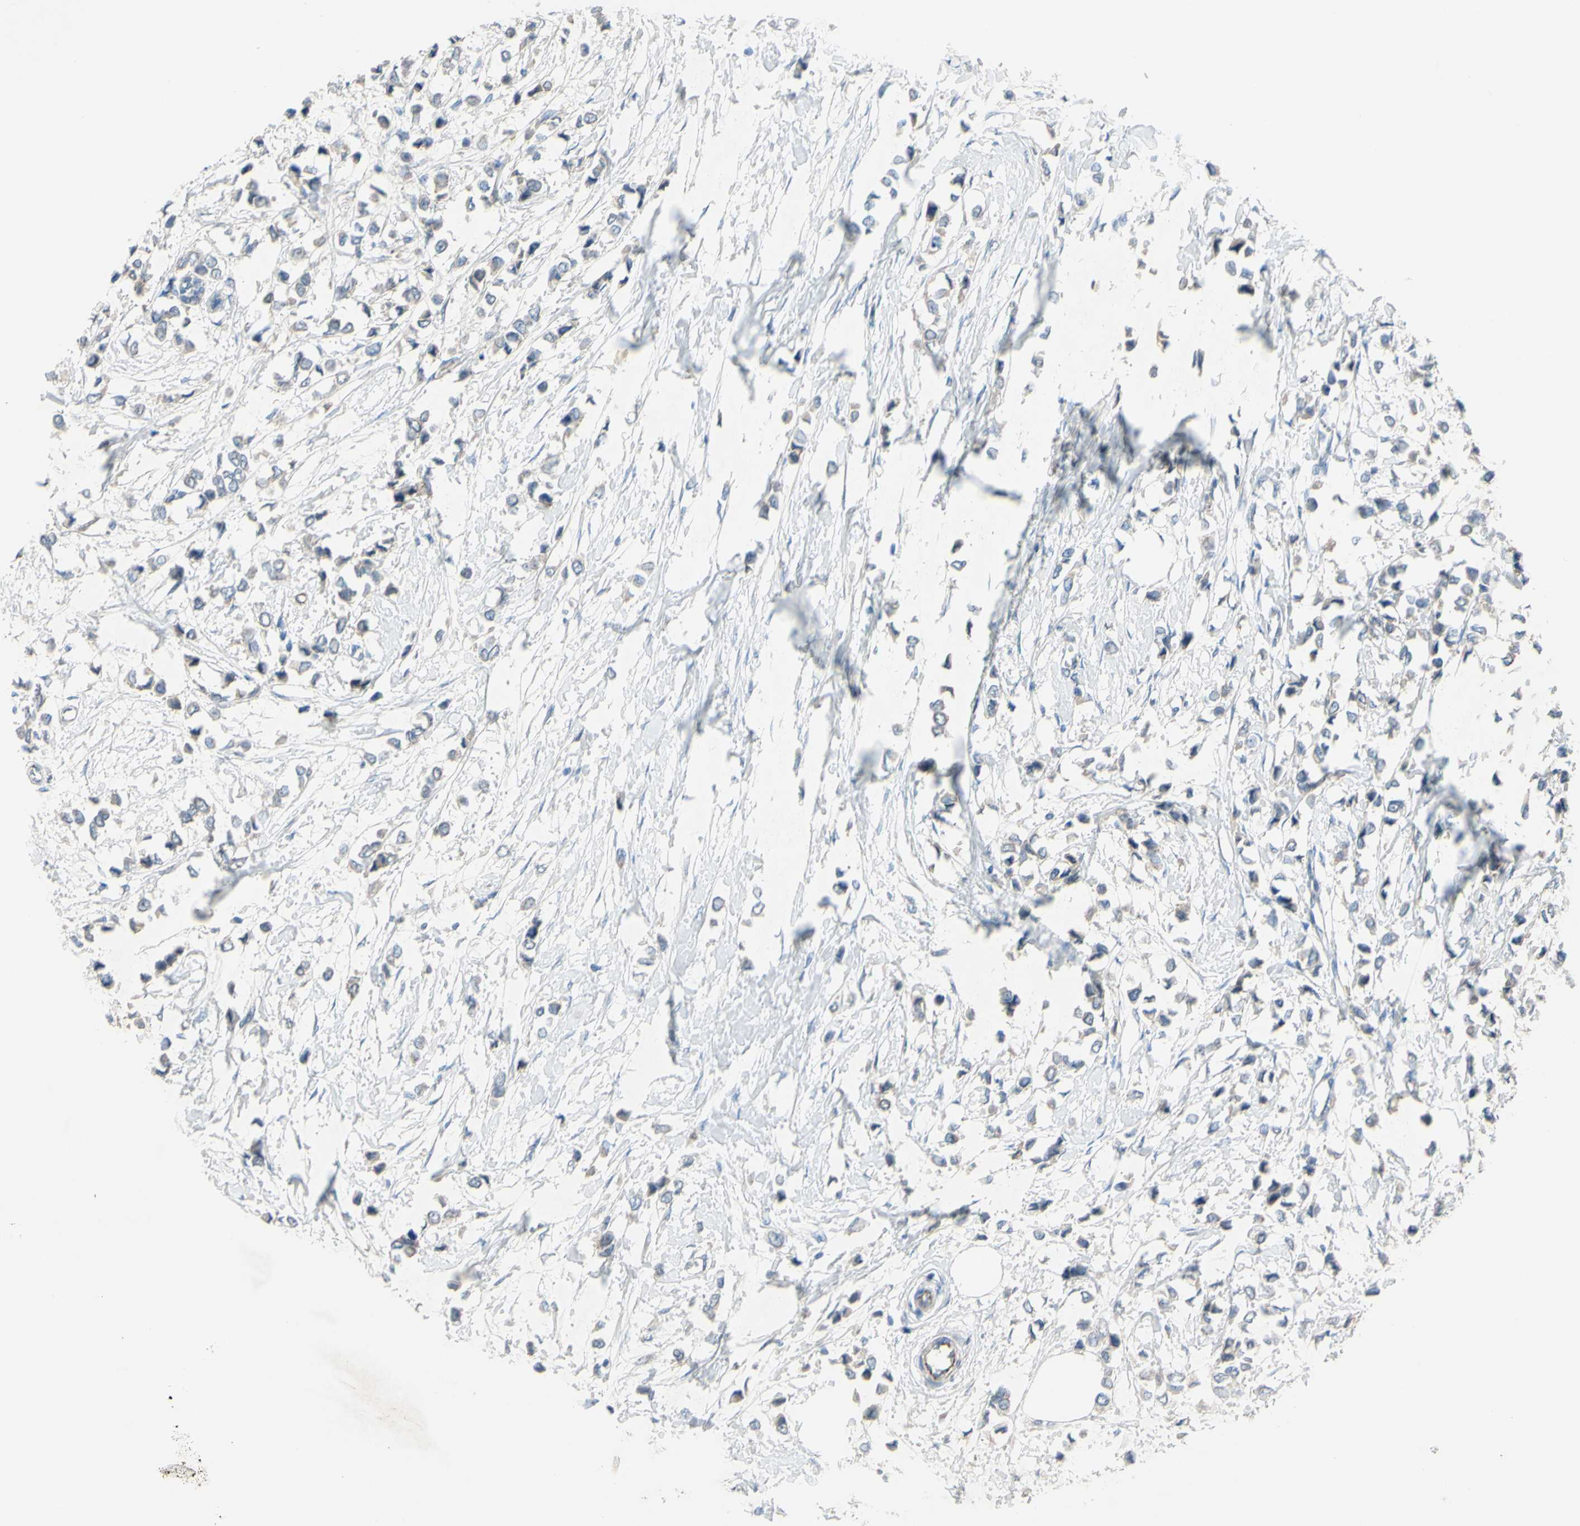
{"staining": {"intensity": "negative", "quantity": "none", "location": "none"}, "tissue": "breast cancer", "cell_type": "Tumor cells", "image_type": "cancer", "snomed": [{"axis": "morphology", "description": "Lobular carcinoma"}, {"axis": "topography", "description": "Breast"}], "caption": "An immunohistochemistry micrograph of breast cancer (lobular carcinoma) is shown. There is no staining in tumor cells of breast cancer (lobular carcinoma).", "gene": "CDCP1", "patient": {"sex": "female", "age": 51}}